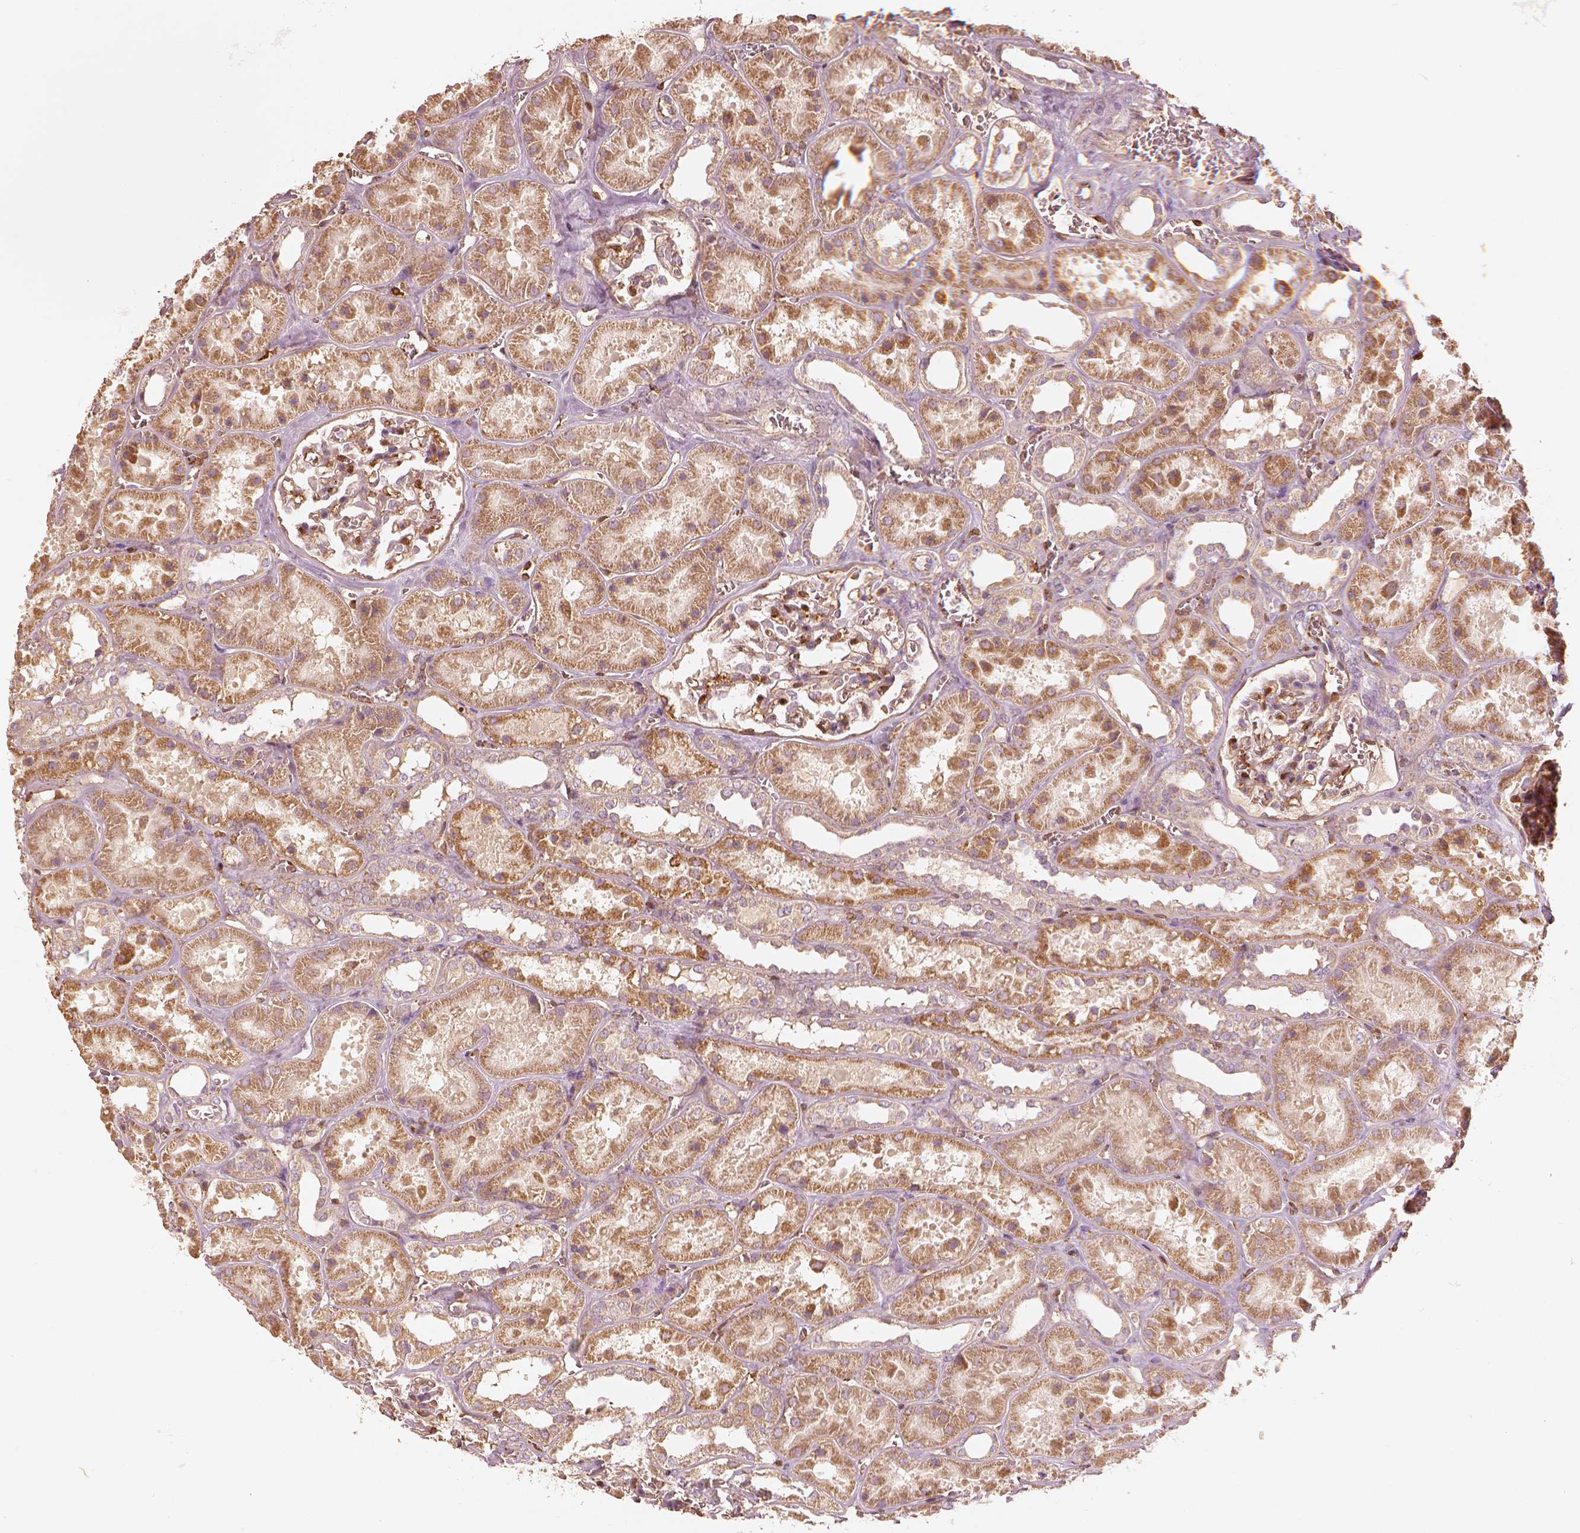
{"staining": {"intensity": "strong", "quantity": "25%-75%", "location": "cytoplasmic/membranous"}, "tissue": "kidney", "cell_type": "Cells in glomeruli", "image_type": "normal", "snomed": [{"axis": "morphology", "description": "Normal tissue, NOS"}, {"axis": "topography", "description": "Kidney"}], "caption": "A brown stain highlights strong cytoplasmic/membranous staining of a protein in cells in glomeruli of normal kidney. The protein is shown in brown color, while the nuclei are stained blue.", "gene": "FSCN1", "patient": {"sex": "female", "age": 41}}